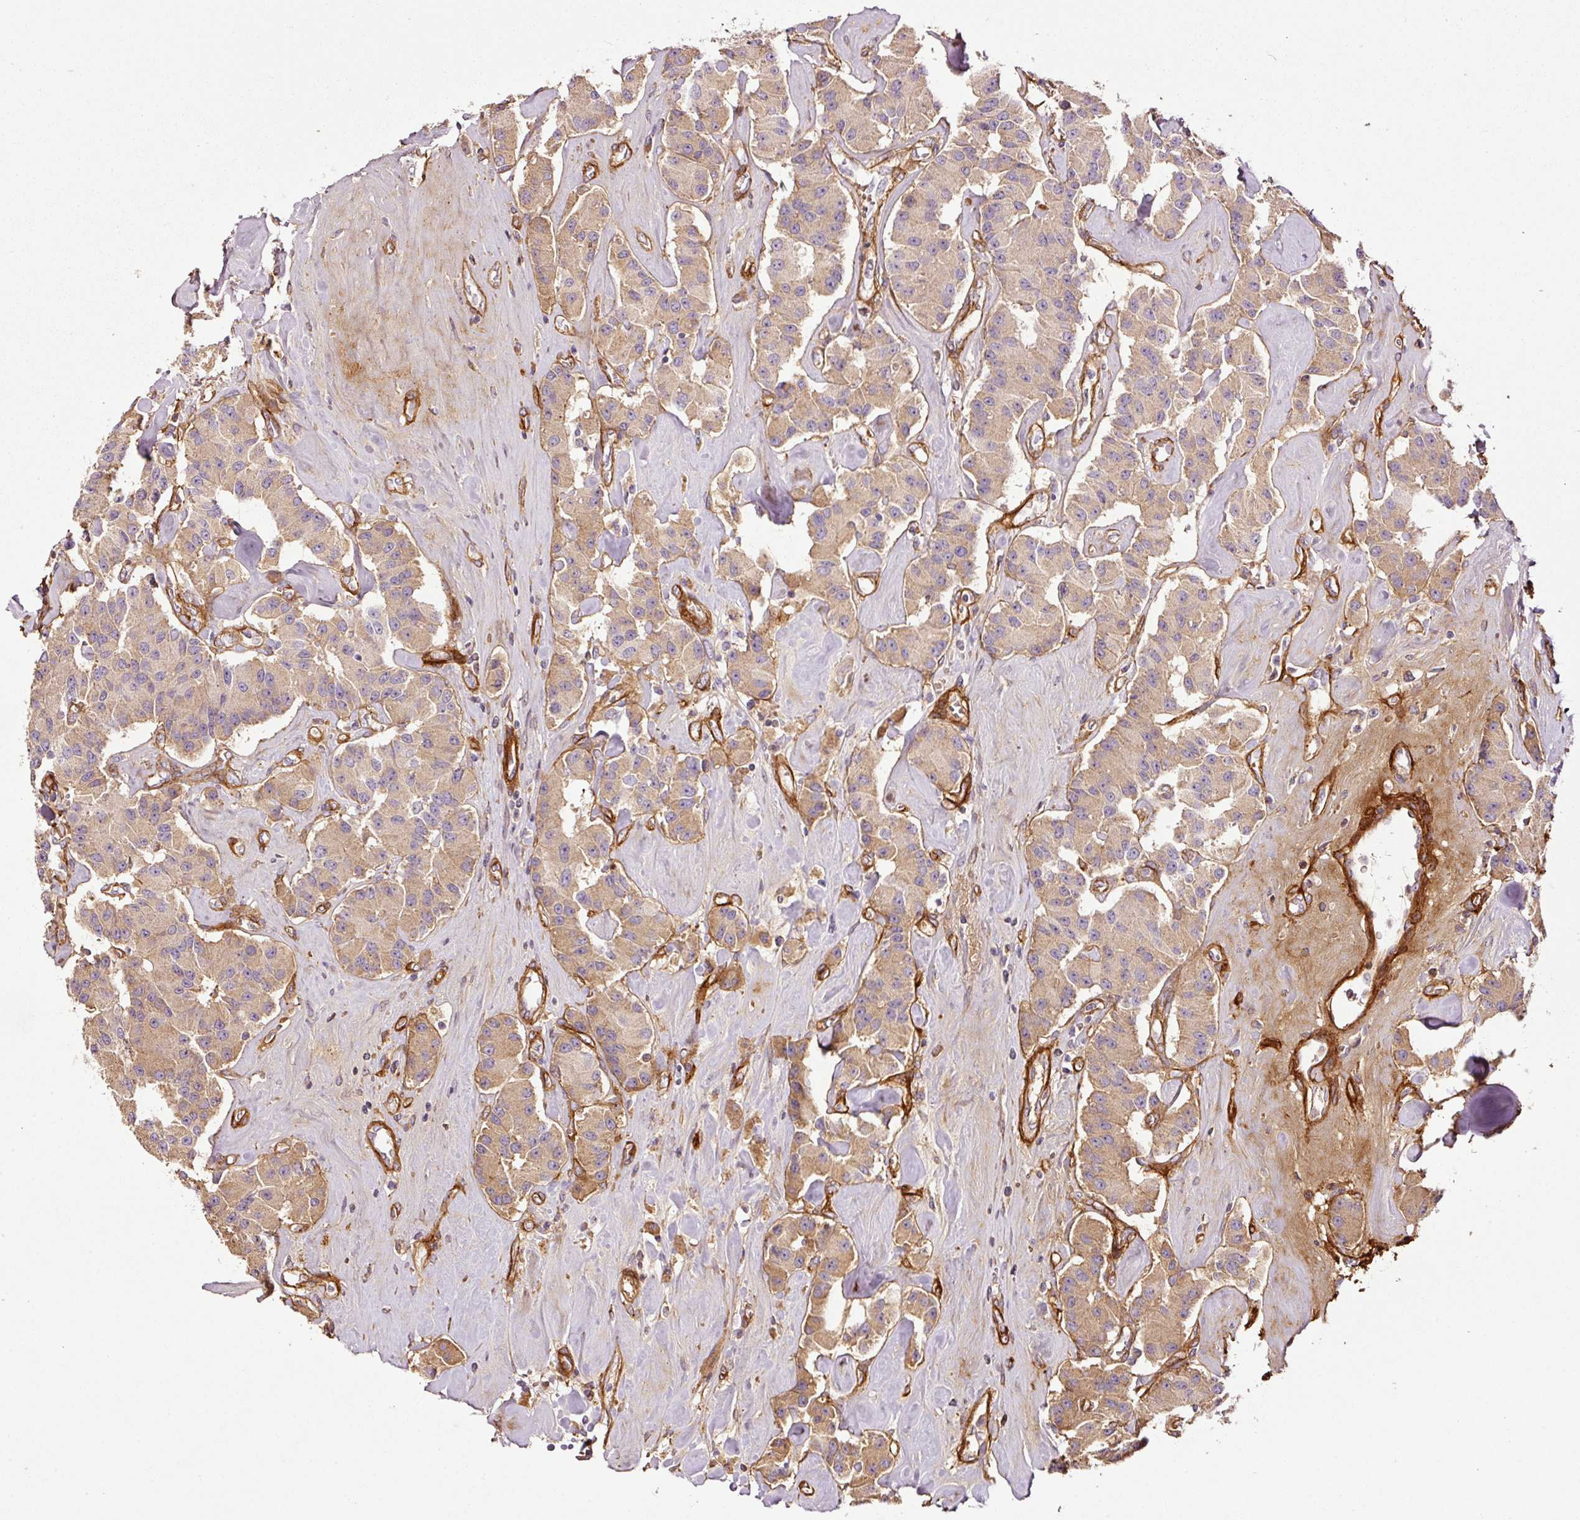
{"staining": {"intensity": "moderate", "quantity": ">75%", "location": "cytoplasmic/membranous"}, "tissue": "carcinoid", "cell_type": "Tumor cells", "image_type": "cancer", "snomed": [{"axis": "morphology", "description": "Carcinoid, malignant, NOS"}, {"axis": "topography", "description": "Pancreas"}], "caption": "Brown immunohistochemical staining in human carcinoid shows moderate cytoplasmic/membranous staining in about >75% of tumor cells. Immunohistochemistry stains the protein in brown and the nuclei are stained blue.", "gene": "NID2", "patient": {"sex": "male", "age": 41}}